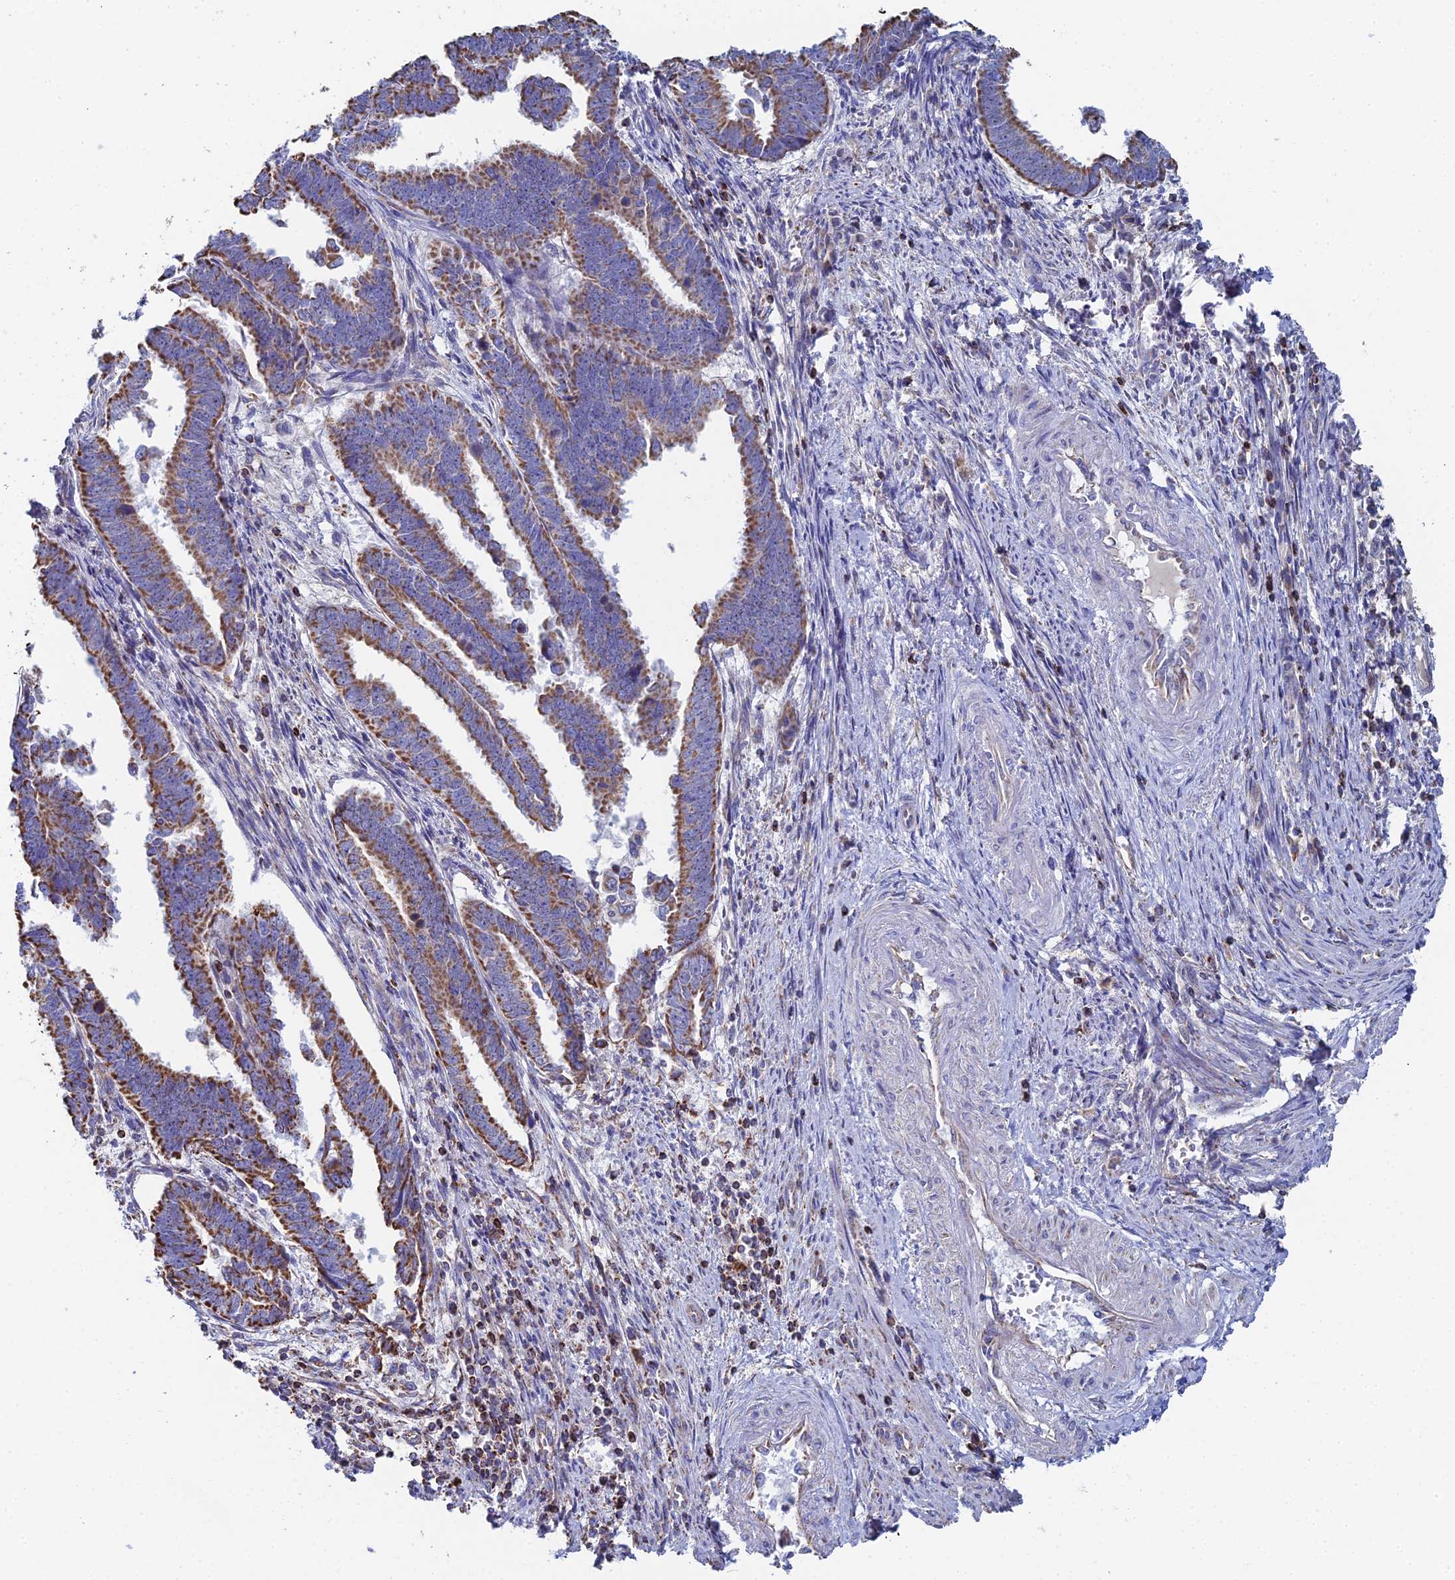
{"staining": {"intensity": "moderate", "quantity": ">75%", "location": "cytoplasmic/membranous"}, "tissue": "endometrial cancer", "cell_type": "Tumor cells", "image_type": "cancer", "snomed": [{"axis": "morphology", "description": "Adenocarcinoma, NOS"}, {"axis": "topography", "description": "Endometrium"}], "caption": "A brown stain shows moderate cytoplasmic/membranous staining of a protein in endometrial cancer tumor cells.", "gene": "SPOCK2", "patient": {"sex": "female", "age": 75}}